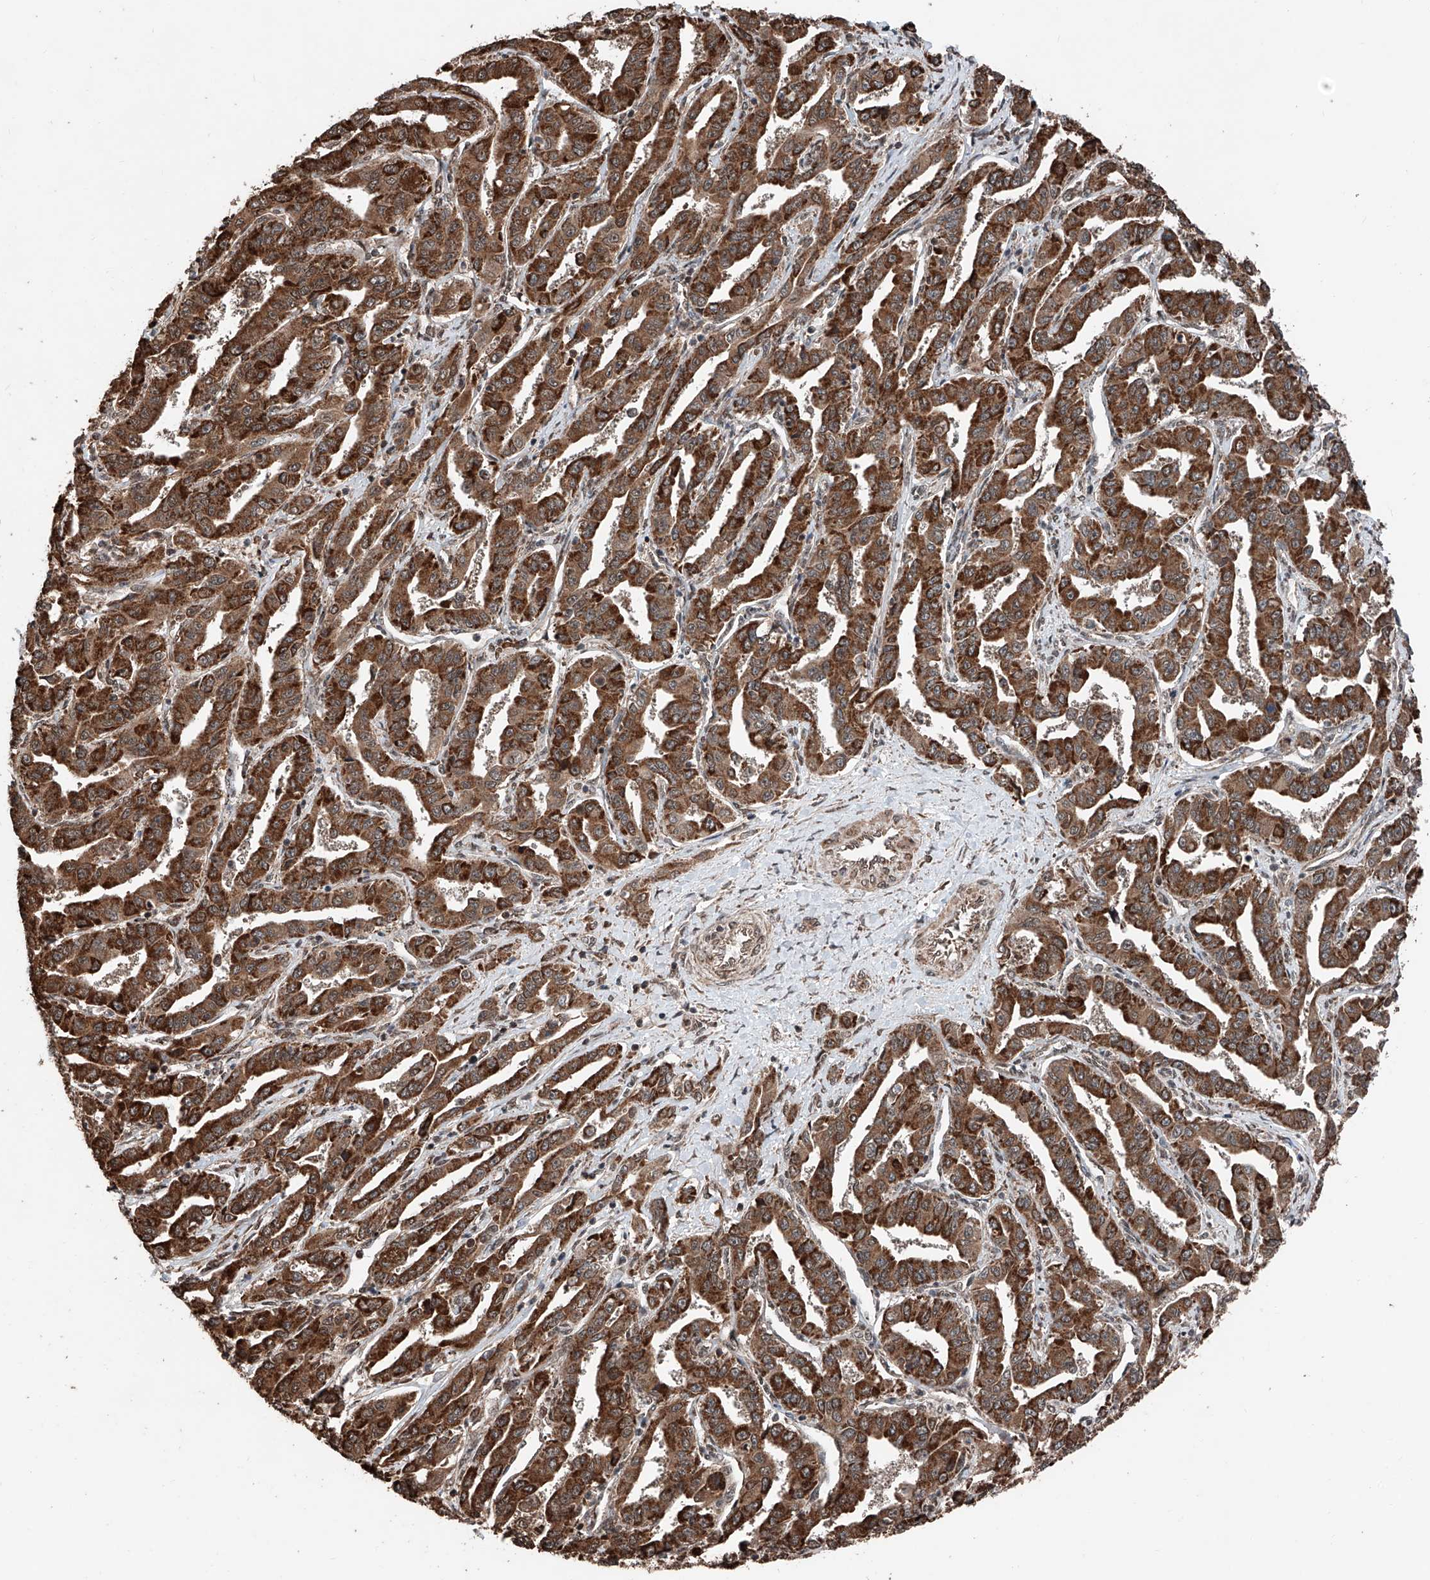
{"staining": {"intensity": "strong", "quantity": ">75%", "location": "cytoplasmic/membranous"}, "tissue": "liver cancer", "cell_type": "Tumor cells", "image_type": "cancer", "snomed": [{"axis": "morphology", "description": "Cholangiocarcinoma"}, {"axis": "topography", "description": "Liver"}], "caption": "Liver cholangiocarcinoma stained with DAB immunohistochemistry reveals high levels of strong cytoplasmic/membranous expression in about >75% of tumor cells.", "gene": "ZNF445", "patient": {"sex": "male", "age": 59}}